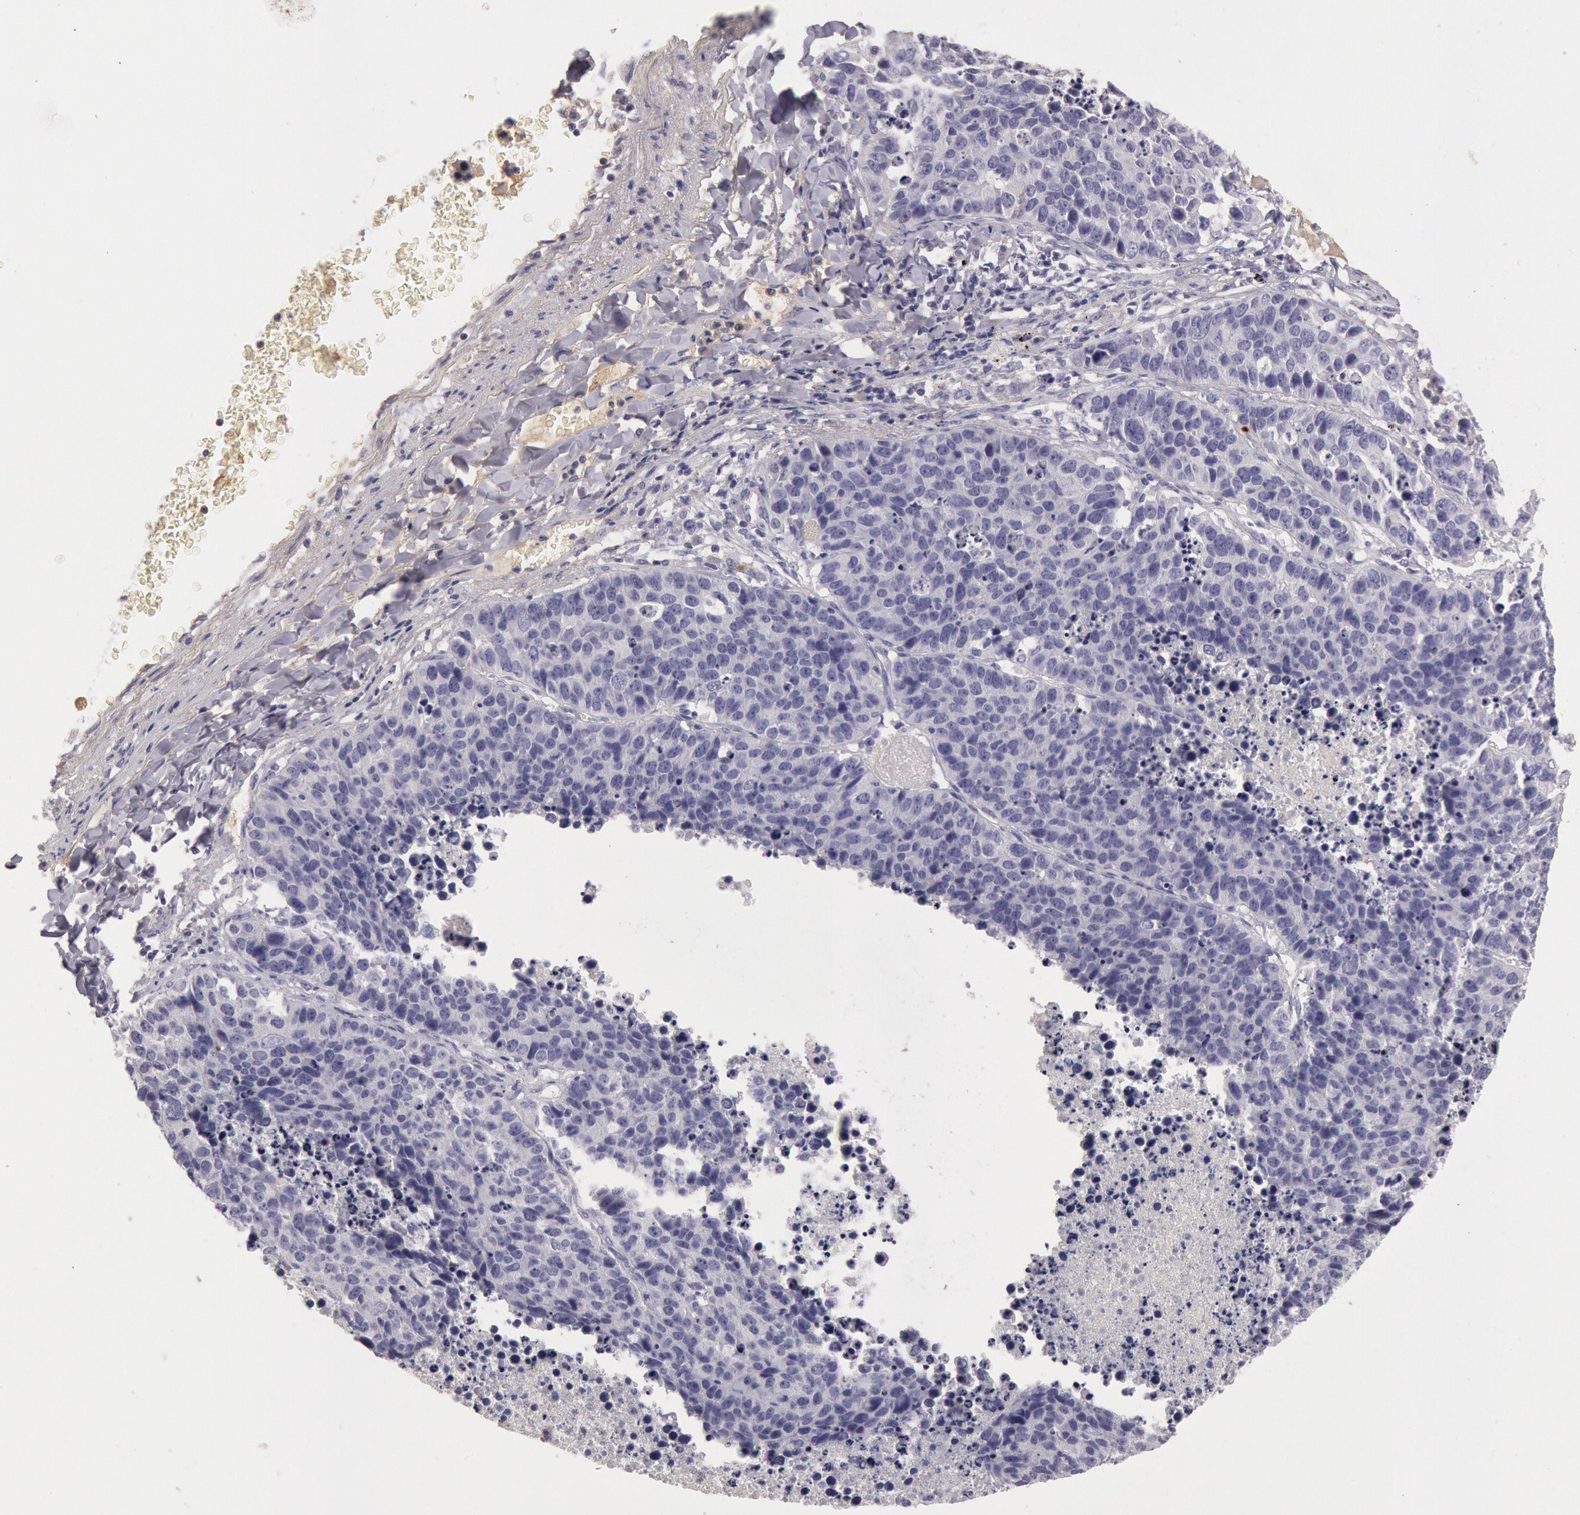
{"staining": {"intensity": "negative", "quantity": "none", "location": "none"}, "tissue": "lung cancer", "cell_type": "Tumor cells", "image_type": "cancer", "snomed": [{"axis": "morphology", "description": "Carcinoid, malignant, NOS"}, {"axis": "topography", "description": "Lung"}], "caption": "High power microscopy photomicrograph of an immunohistochemistry (IHC) micrograph of lung carcinoid (malignant), revealing no significant expression in tumor cells. (Immunohistochemistry, brightfield microscopy, high magnification).", "gene": "C1R", "patient": {"sex": "male", "age": 60}}